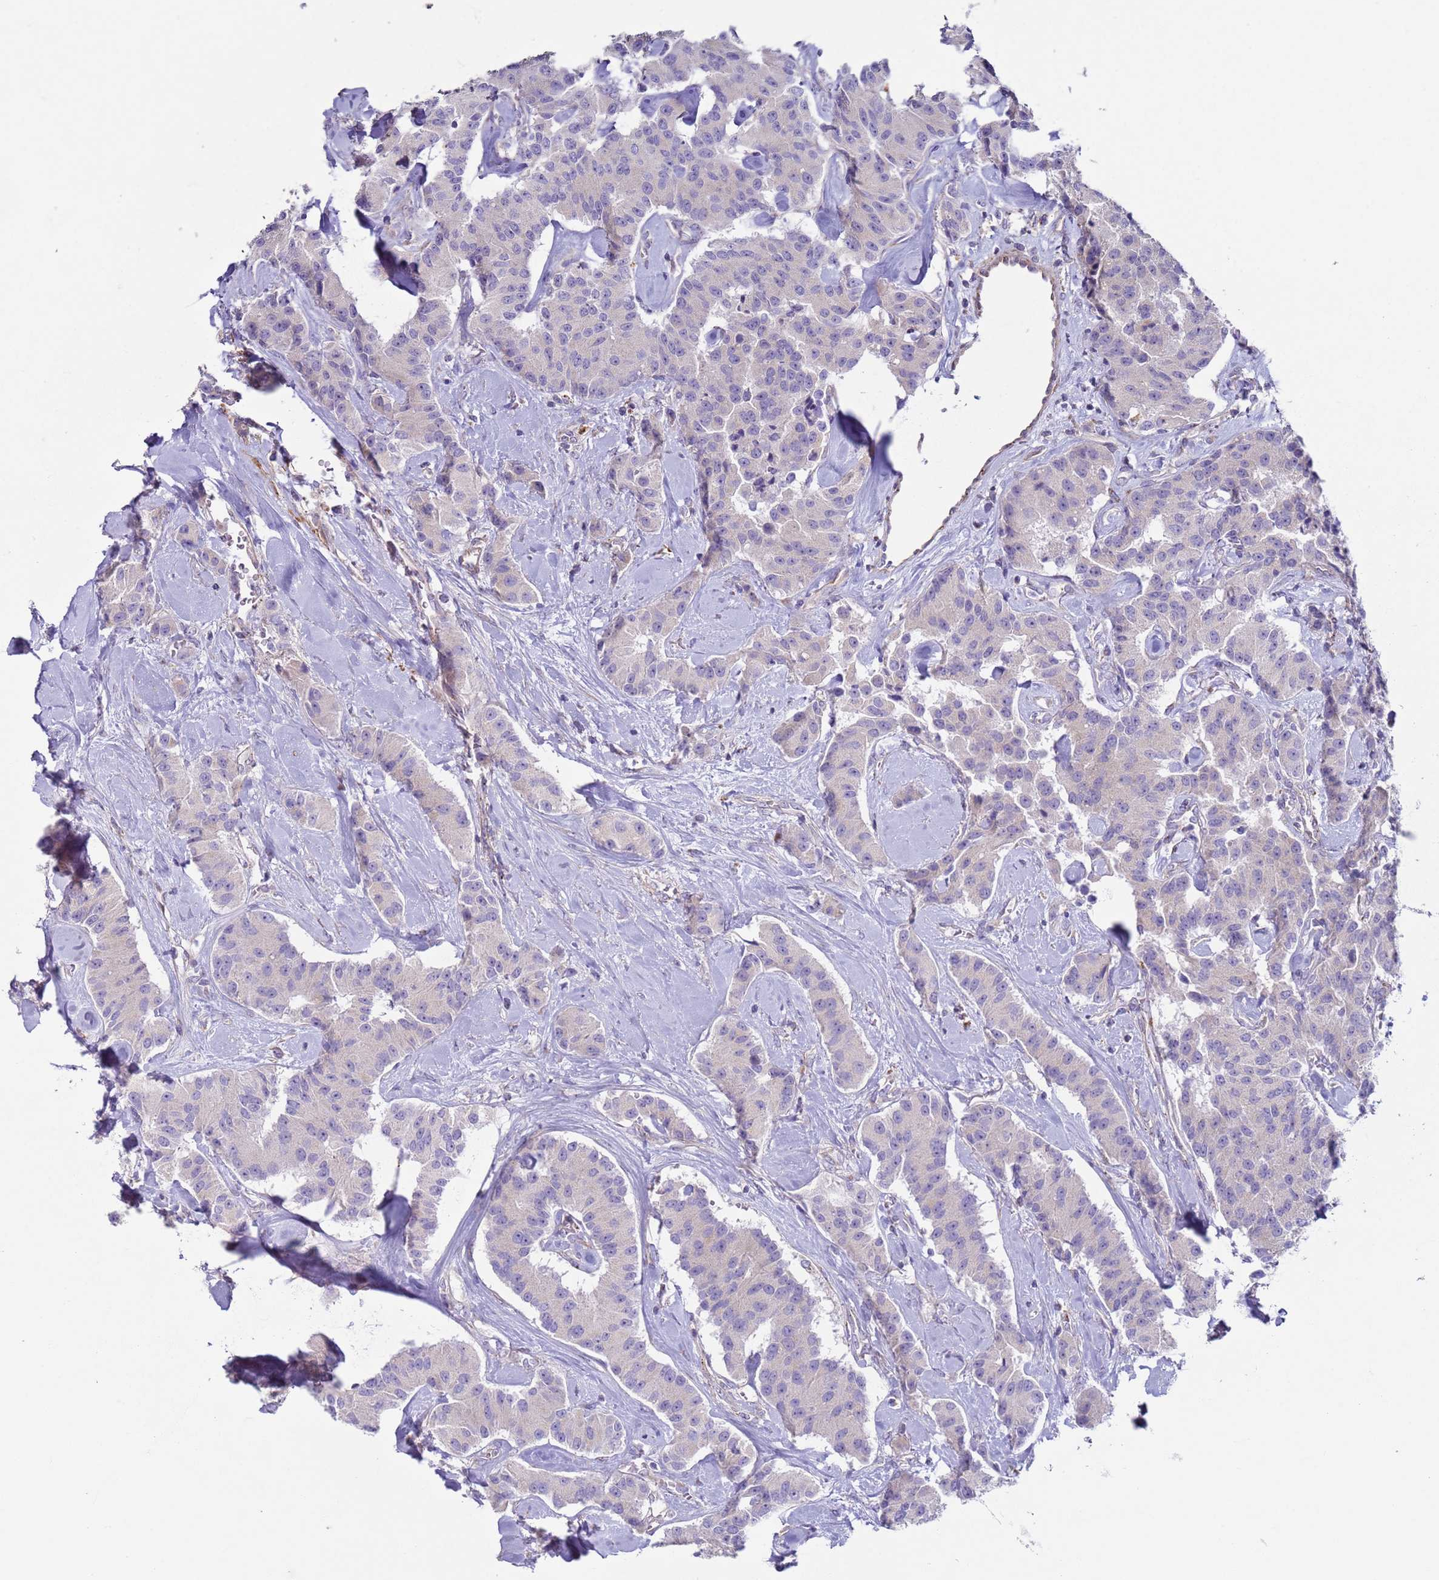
{"staining": {"intensity": "negative", "quantity": "none", "location": "none"}, "tissue": "carcinoid", "cell_type": "Tumor cells", "image_type": "cancer", "snomed": [{"axis": "morphology", "description": "Carcinoid, malignant, NOS"}, {"axis": "topography", "description": "Pancreas"}], "caption": "Tumor cells show no significant expression in carcinoid. (Immunohistochemistry, brightfield microscopy, high magnification).", "gene": "HEATR1", "patient": {"sex": "male", "age": 41}}